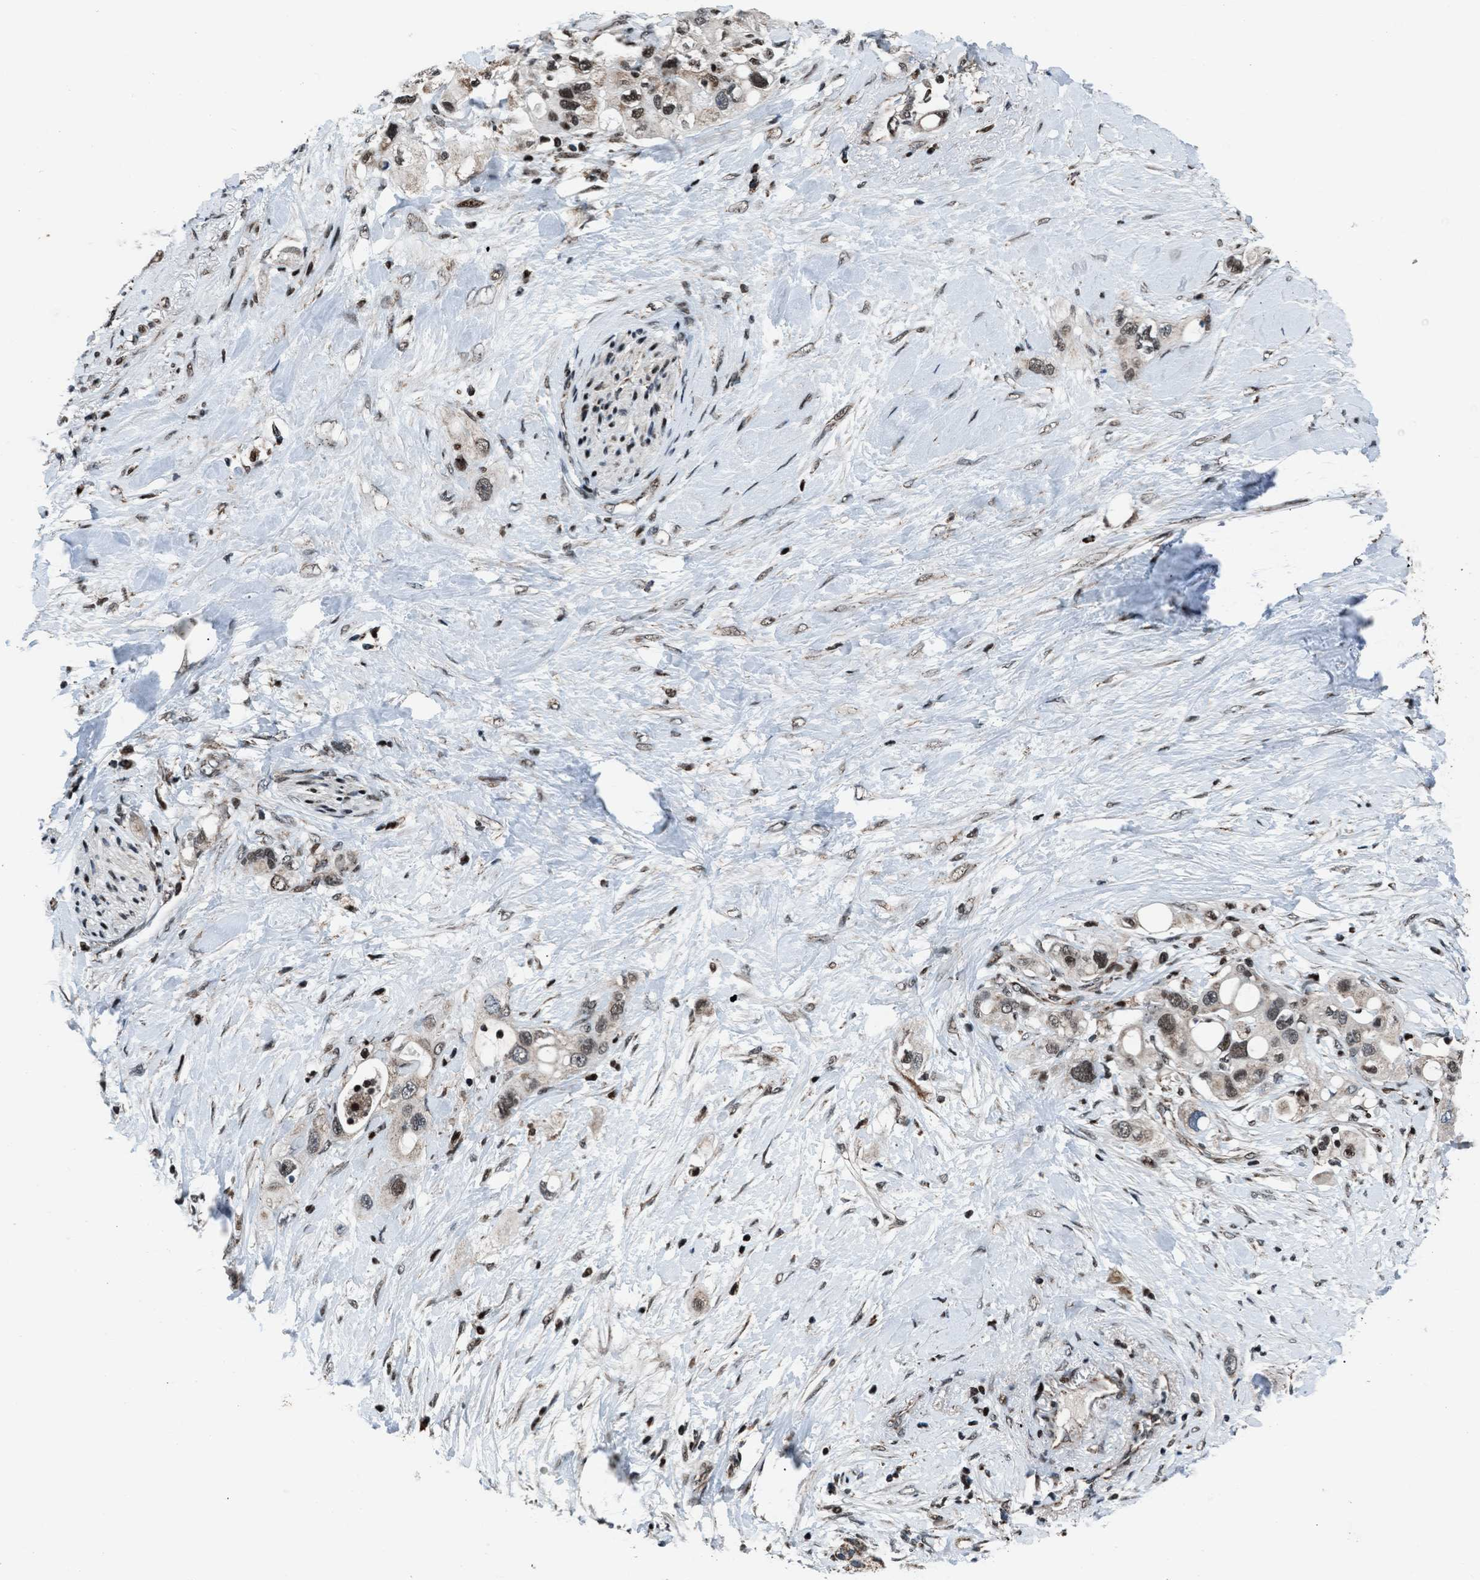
{"staining": {"intensity": "moderate", "quantity": "25%-75%", "location": "nuclear"}, "tissue": "pancreatic cancer", "cell_type": "Tumor cells", "image_type": "cancer", "snomed": [{"axis": "morphology", "description": "Adenocarcinoma, NOS"}, {"axis": "topography", "description": "Pancreas"}], "caption": "Immunohistochemistry photomicrograph of neoplastic tissue: pancreatic adenocarcinoma stained using immunohistochemistry displays medium levels of moderate protein expression localized specifically in the nuclear of tumor cells, appearing as a nuclear brown color.", "gene": "MORC3", "patient": {"sex": "female", "age": 56}}